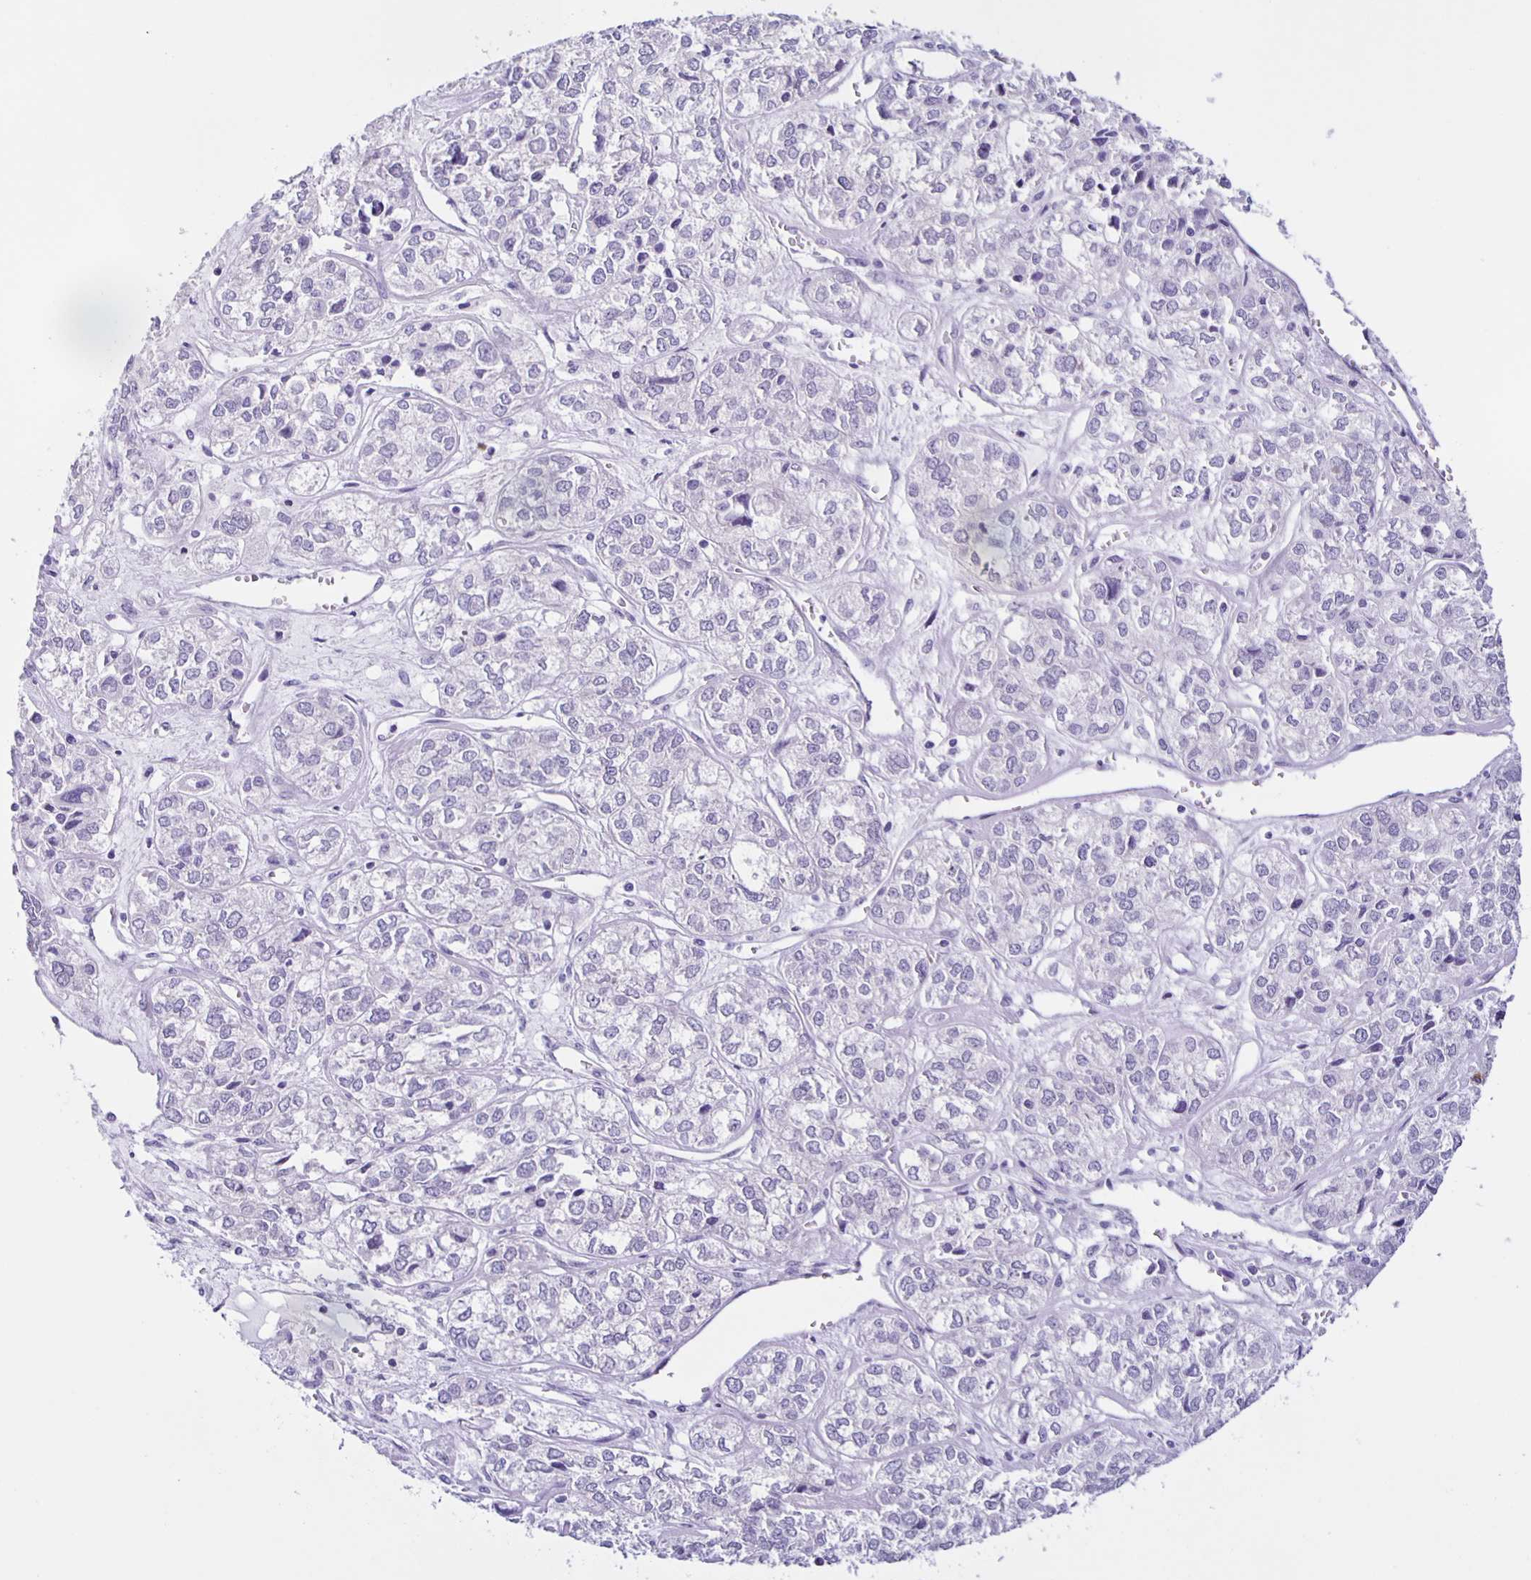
{"staining": {"intensity": "negative", "quantity": "none", "location": "none"}, "tissue": "ovarian cancer", "cell_type": "Tumor cells", "image_type": "cancer", "snomed": [{"axis": "morphology", "description": "Carcinoma, endometroid"}, {"axis": "topography", "description": "Ovary"}], "caption": "Endometroid carcinoma (ovarian) stained for a protein using immunohistochemistry (IHC) demonstrates no expression tumor cells.", "gene": "SLC12A3", "patient": {"sex": "female", "age": 64}}